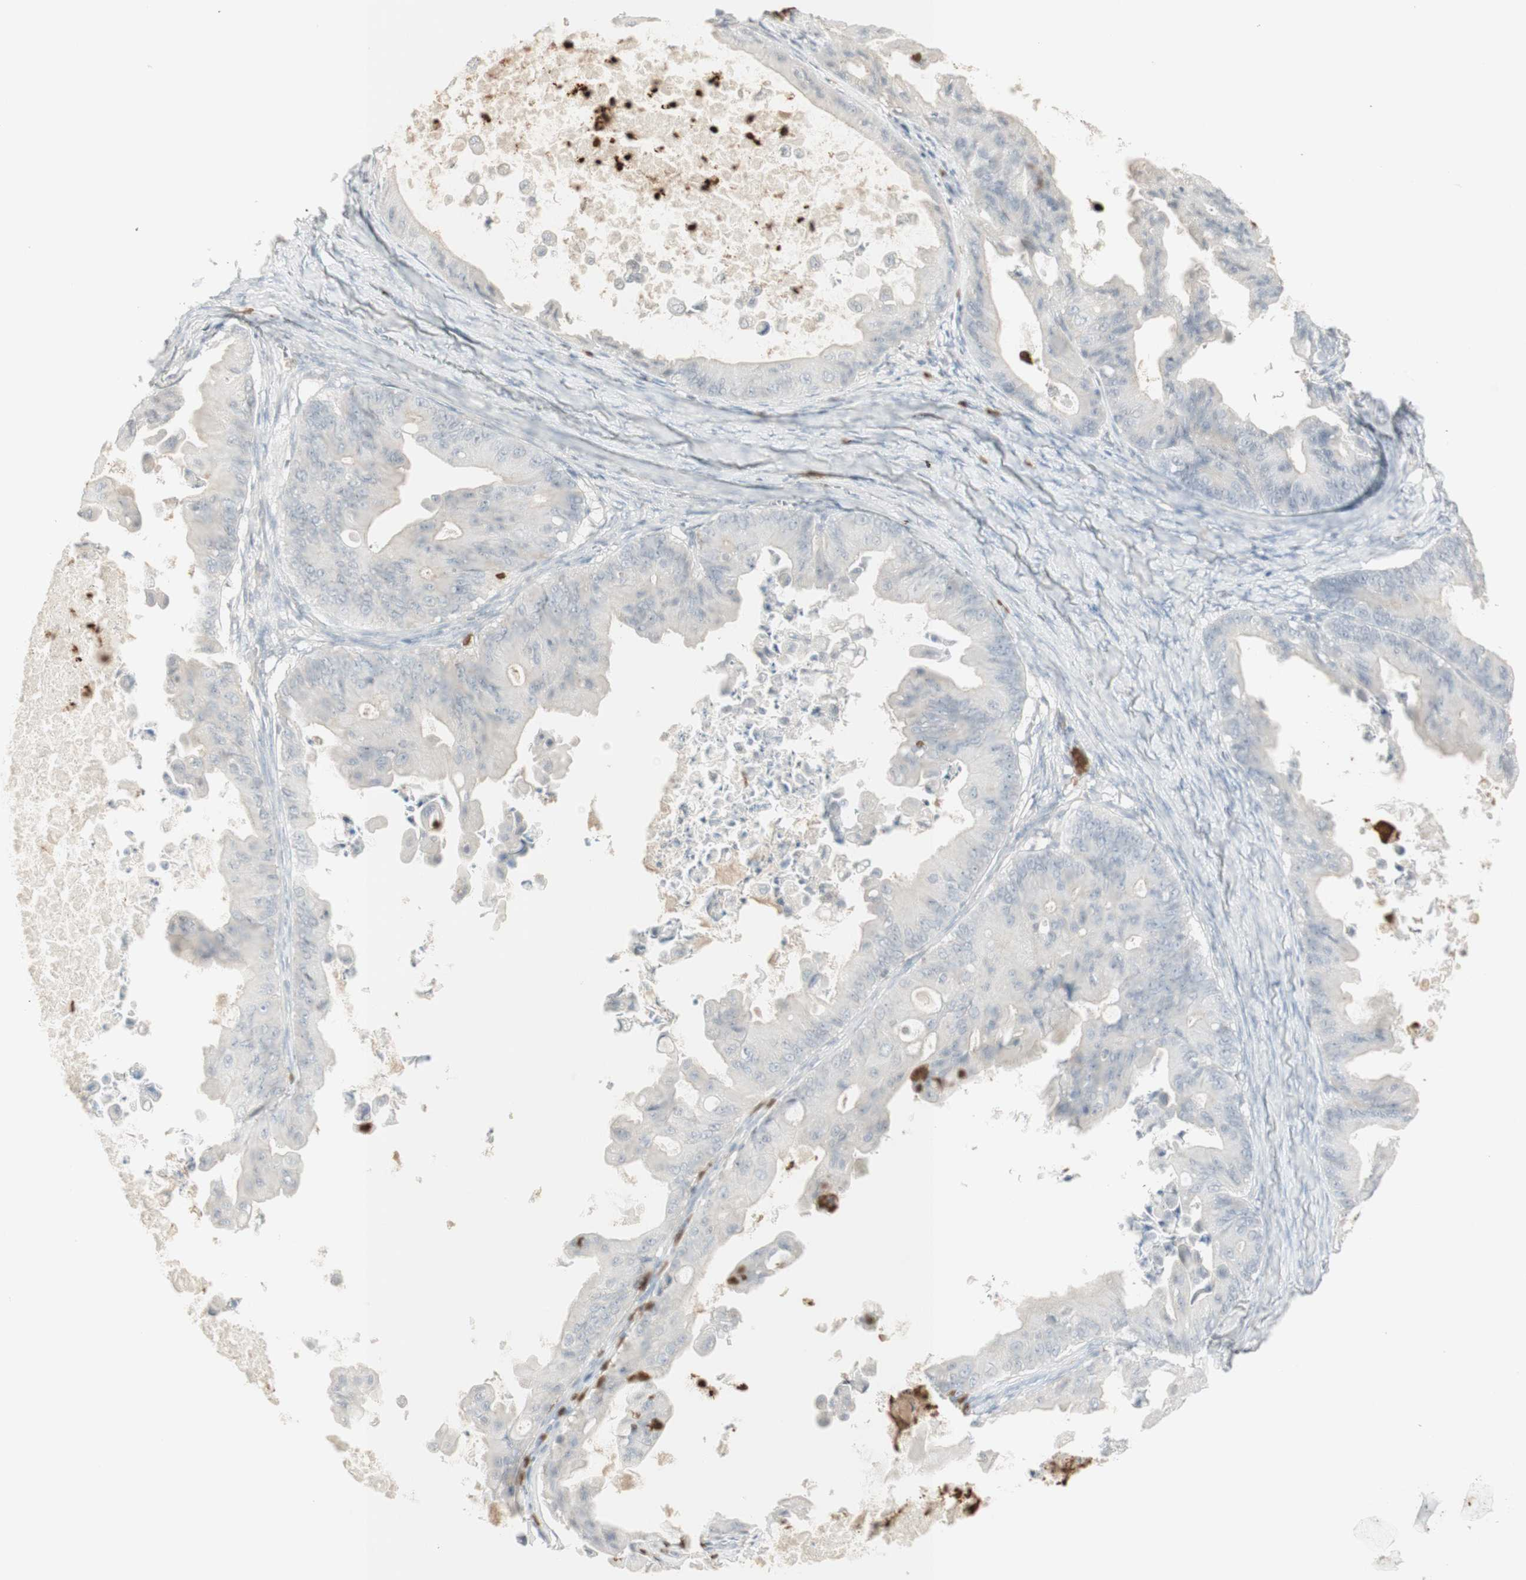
{"staining": {"intensity": "negative", "quantity": "none", "location": "none"}, "tissue": "ovarian cancer", "cell_type": "Tumor cells", "image_type": "cancer", "snomed": [{"axis": "morphology", "description": "Cystadenocarcinoma, mucinous, NOS"}, {"axis": "topography", "description": "Ovary"}], "caption": "High magnification brightfield microscopy of mucinous cystadenocarcinoma (ovarian) stained with DAB (3,3'-diaminobenzidine) (brown) and counterstained with hematoxylin (blue): tumor cells show no significant expression.", "gene": "NID1", "patient": {"sex": "female", "age": 37}}